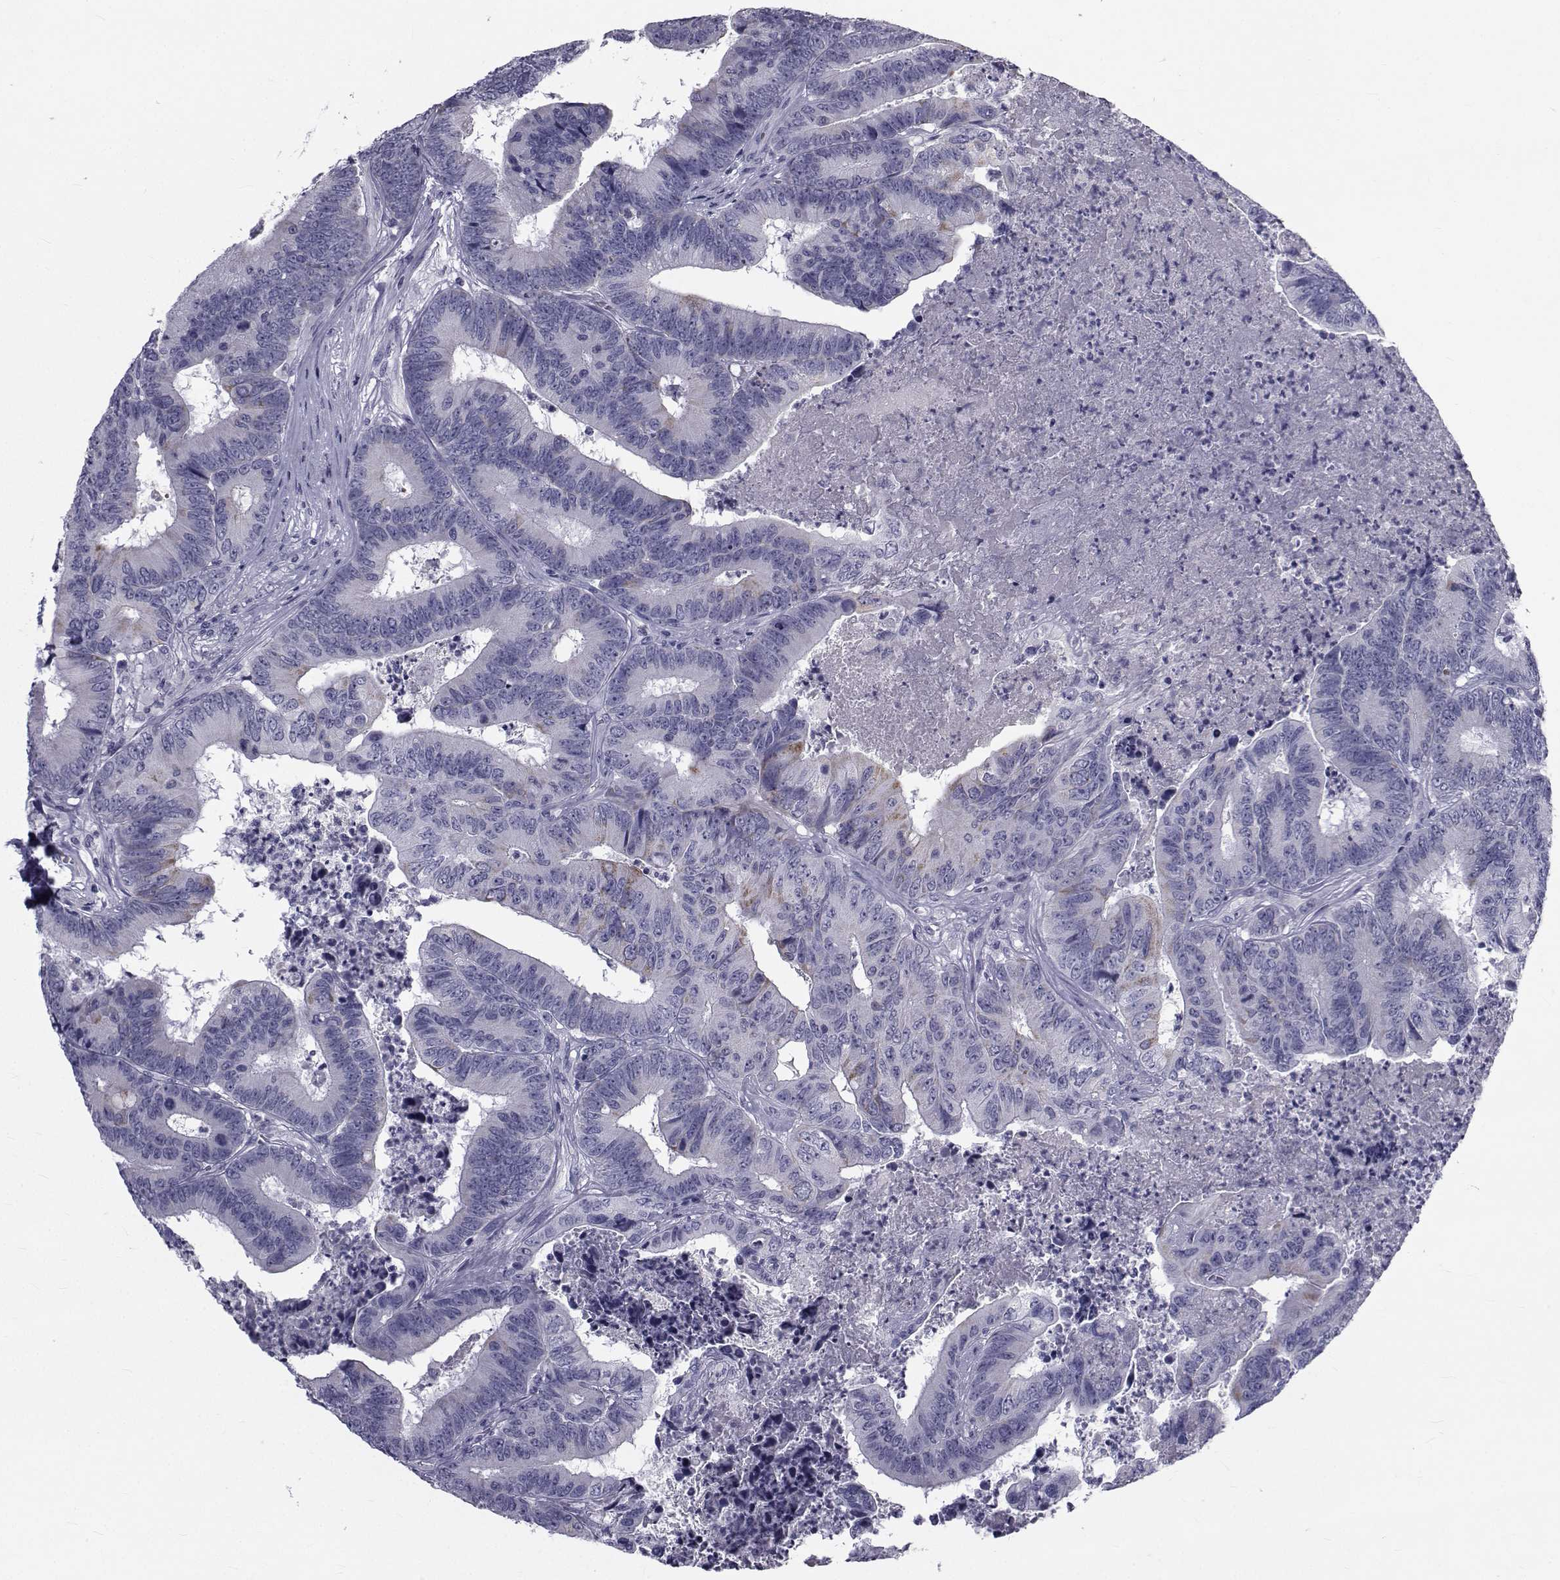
{"staining": {"intensity": "negative", "quantity": "none", "location": "none"}, "tissue": "colorectal cancer", "cell_type": "Tumor cells", "image_type": "cancer", "snomed": [{"axis": "morphology", "description": "Adenocarcinoma, NOS"}, {"axis": "topography", "description": "Colon"}], "caption": "Immunohistochemistry histopathology image of neoplastic tissue: colorectal cancer stained with DAB demonstrates no significant protein staining in tumor cells.", "gene": "FDXR", "patient": {"sex": "male", "age": 84}}